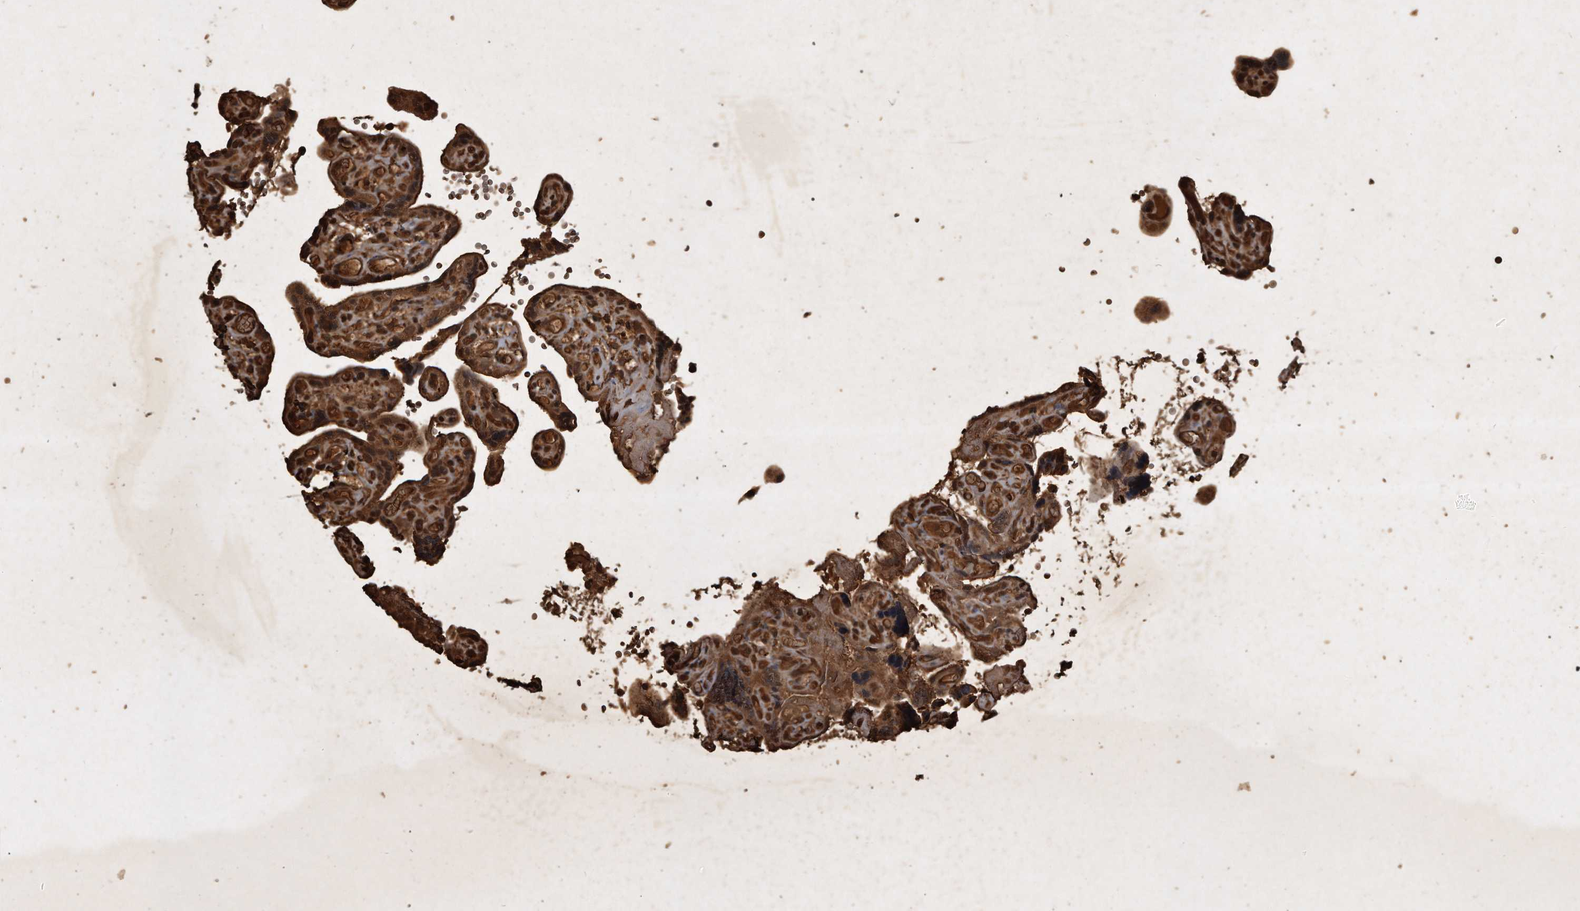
{"staining": {"intensity": "moderate", "quantity": ">75%", "location": "cytoplasmic/membranous,nuclear"}, "tissue": "placenta", "cell_type": "Decidual cells", "image_type": "normal", "snomed": [{"axis": "morphology", "description": "Normal tissue, NOS"}, {"axis": "topography", "description": "Placenta"}], "caption": "The histopathology image exhibits immunohistochemical staining of unremarkable placenta. There is moderate cytoplasmic/membranous,nuclear expression is present in approximately >75% of decidual cells.", "gene": "CFLAR", "patient": {"sex": "female", "age": 30}}